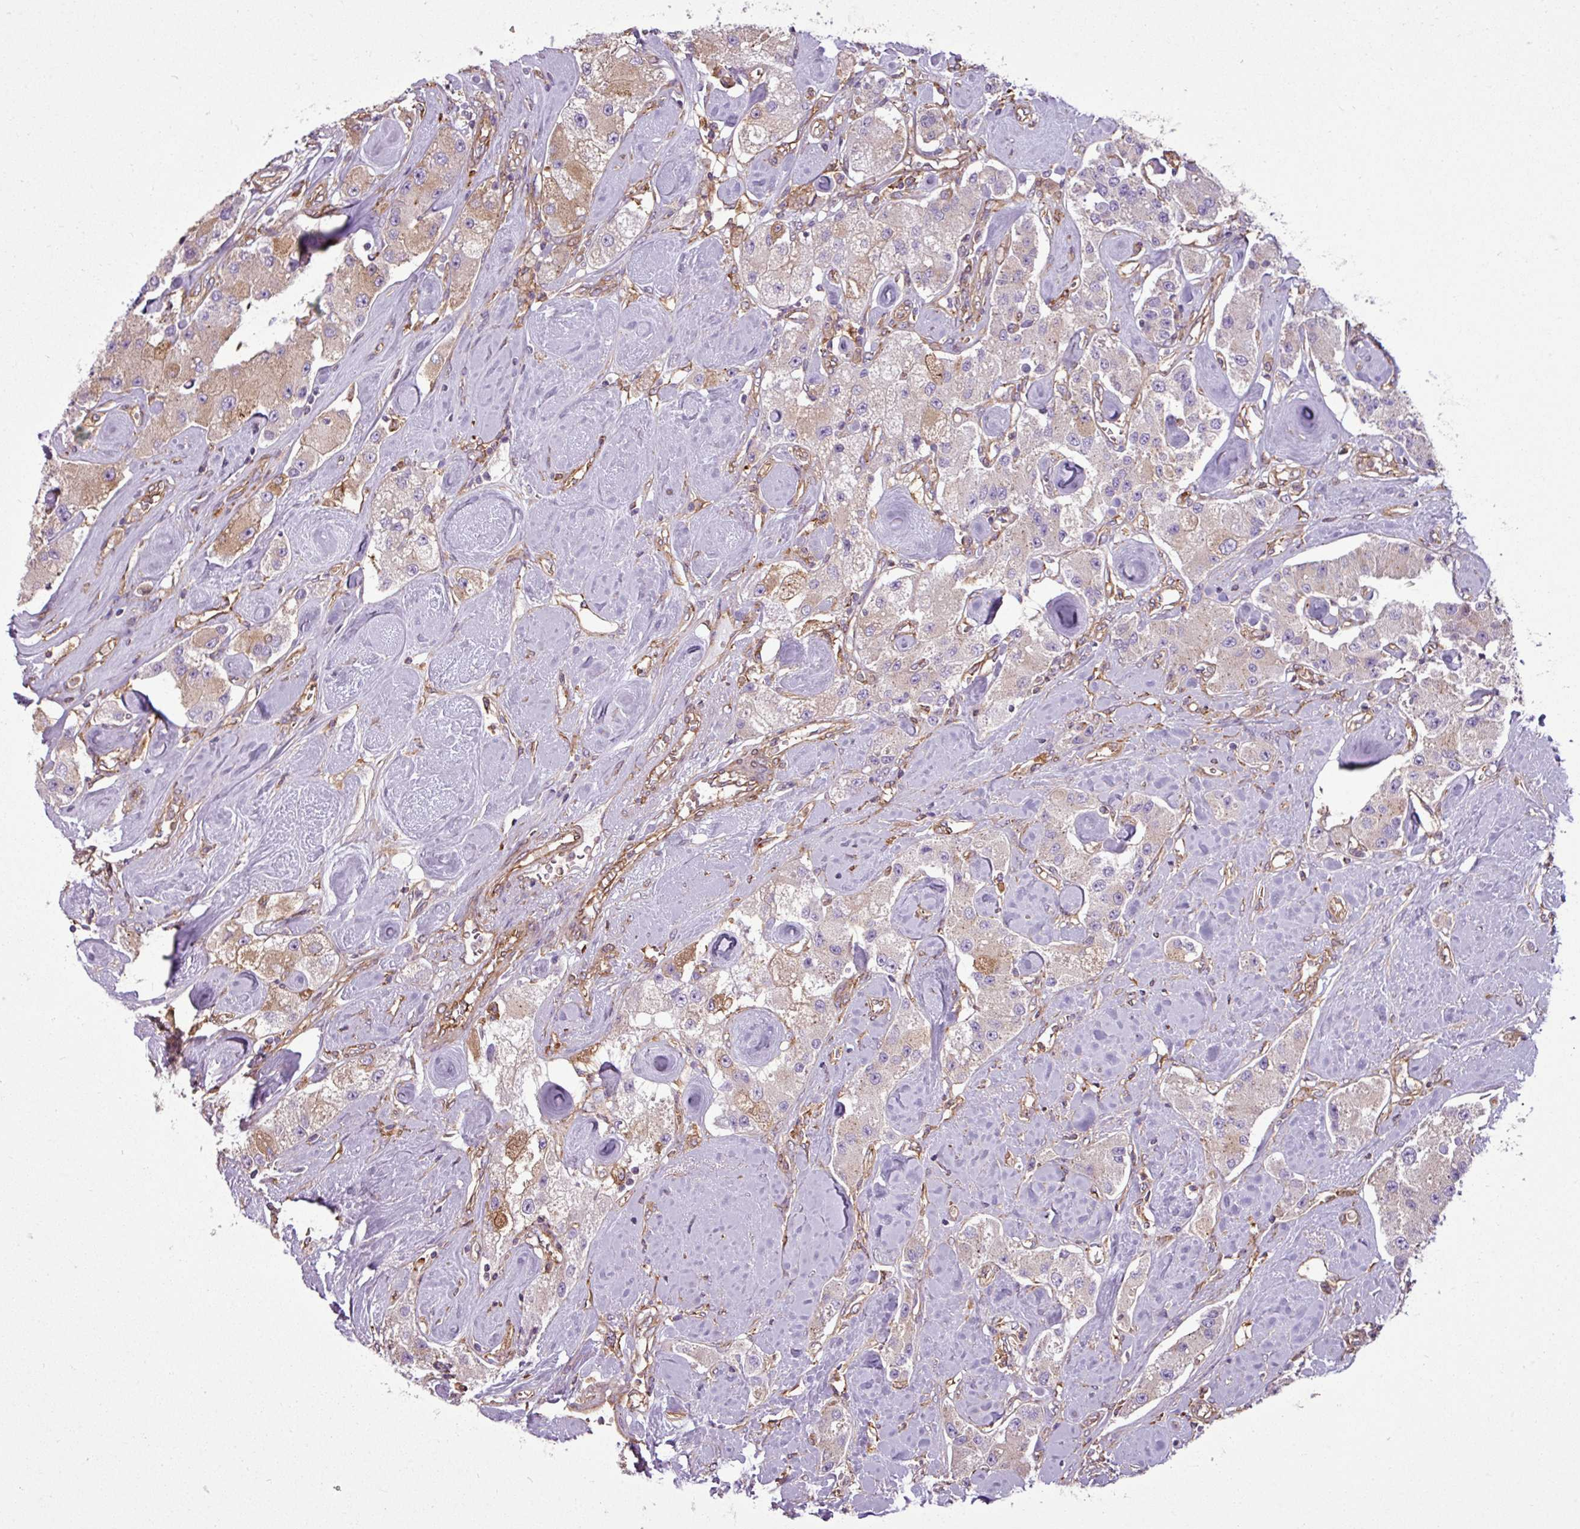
{"staining": {"intensity": "moderate", "quantity": "<25%", "location": "cytoplasmic/membranous"}, "tissue": "carcinoid", "cell_type": "Tumor cells", "image_type": "cancer", "snomed": [{"axis": "morphology", "description": "Carcinoid, malignant, NOS"}, {"axis": "topography", "description": "Pancreas"}], "caption": "A brown stain labels moderate cytoplasmic/membranous expression of a protein in carcinoid (malignant) tumor cells.", "gene": "PACSIN2", "patient": {"sex": "male", "age": 41}}